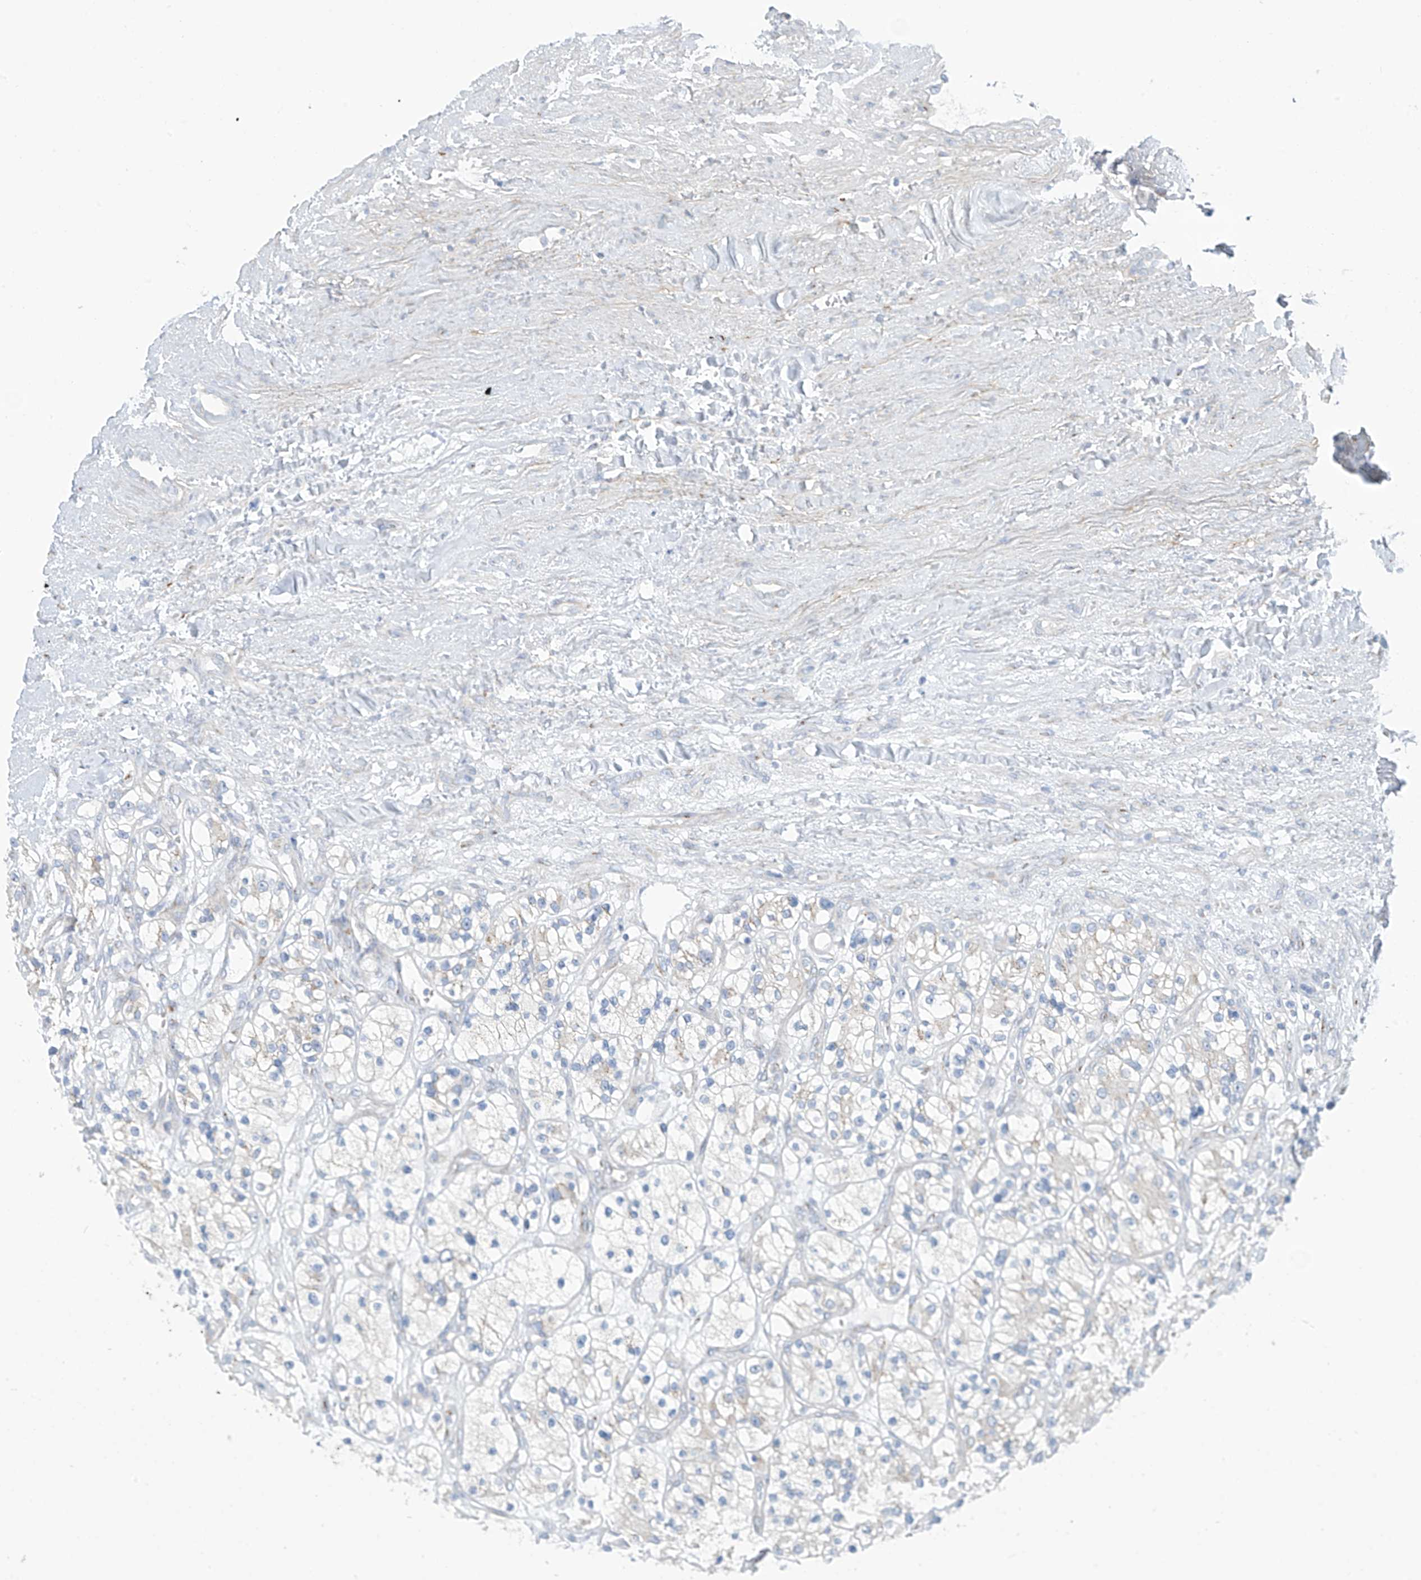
{"staining": {"intensity": "negative", "quantity": "none", "location": "none"}, "tissue": "renal cancer", "cell_type": "Tumor cells", "image_type": "cancer", "snomed": [{"axis": "morphology", "description": "Adenocarcinoma, NOS"}, {"axis": "topography", "description": "Kidney"}], "caption": "A histopathology image of human renal cancer (adenocarcinoma) is negative for staining in tumor cells.", "gene": "TRMT2B", "patient": {"sex": "female", "age": 57}}